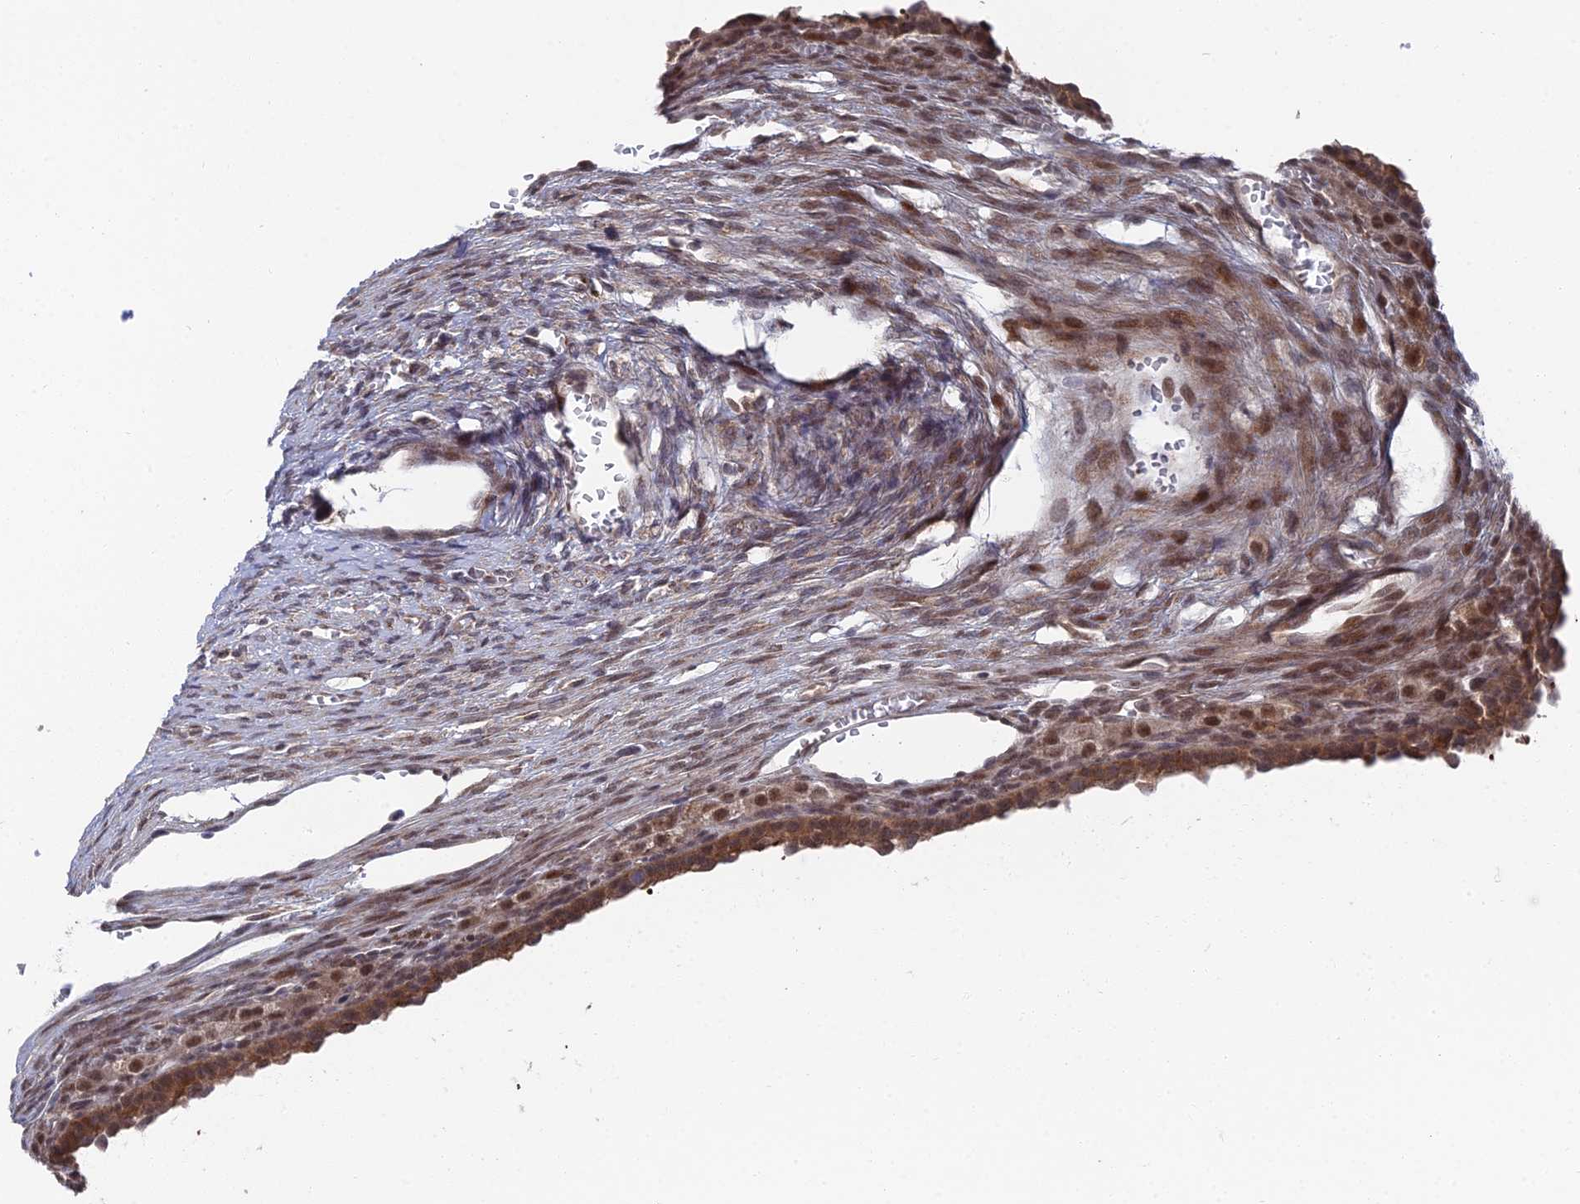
{"staining": {"intensity": "moderate", "quantity": ">75%", "location": "nuclear"}, "tissue": "ovary", "cell_type": "Follicle cells", "image_type": "normal", "snomed": [{"axis": "morphology", "description": "Normal tissue, NOS"}, {"axis": "topography", "description": "Ovary"}], "caption": "A medium amount of moderate nuclear staining is seen in about >75% of follicle cells in benign ovary.", "gene": "FHIP2A", "patient": {"sex": "female", "age": 27}}